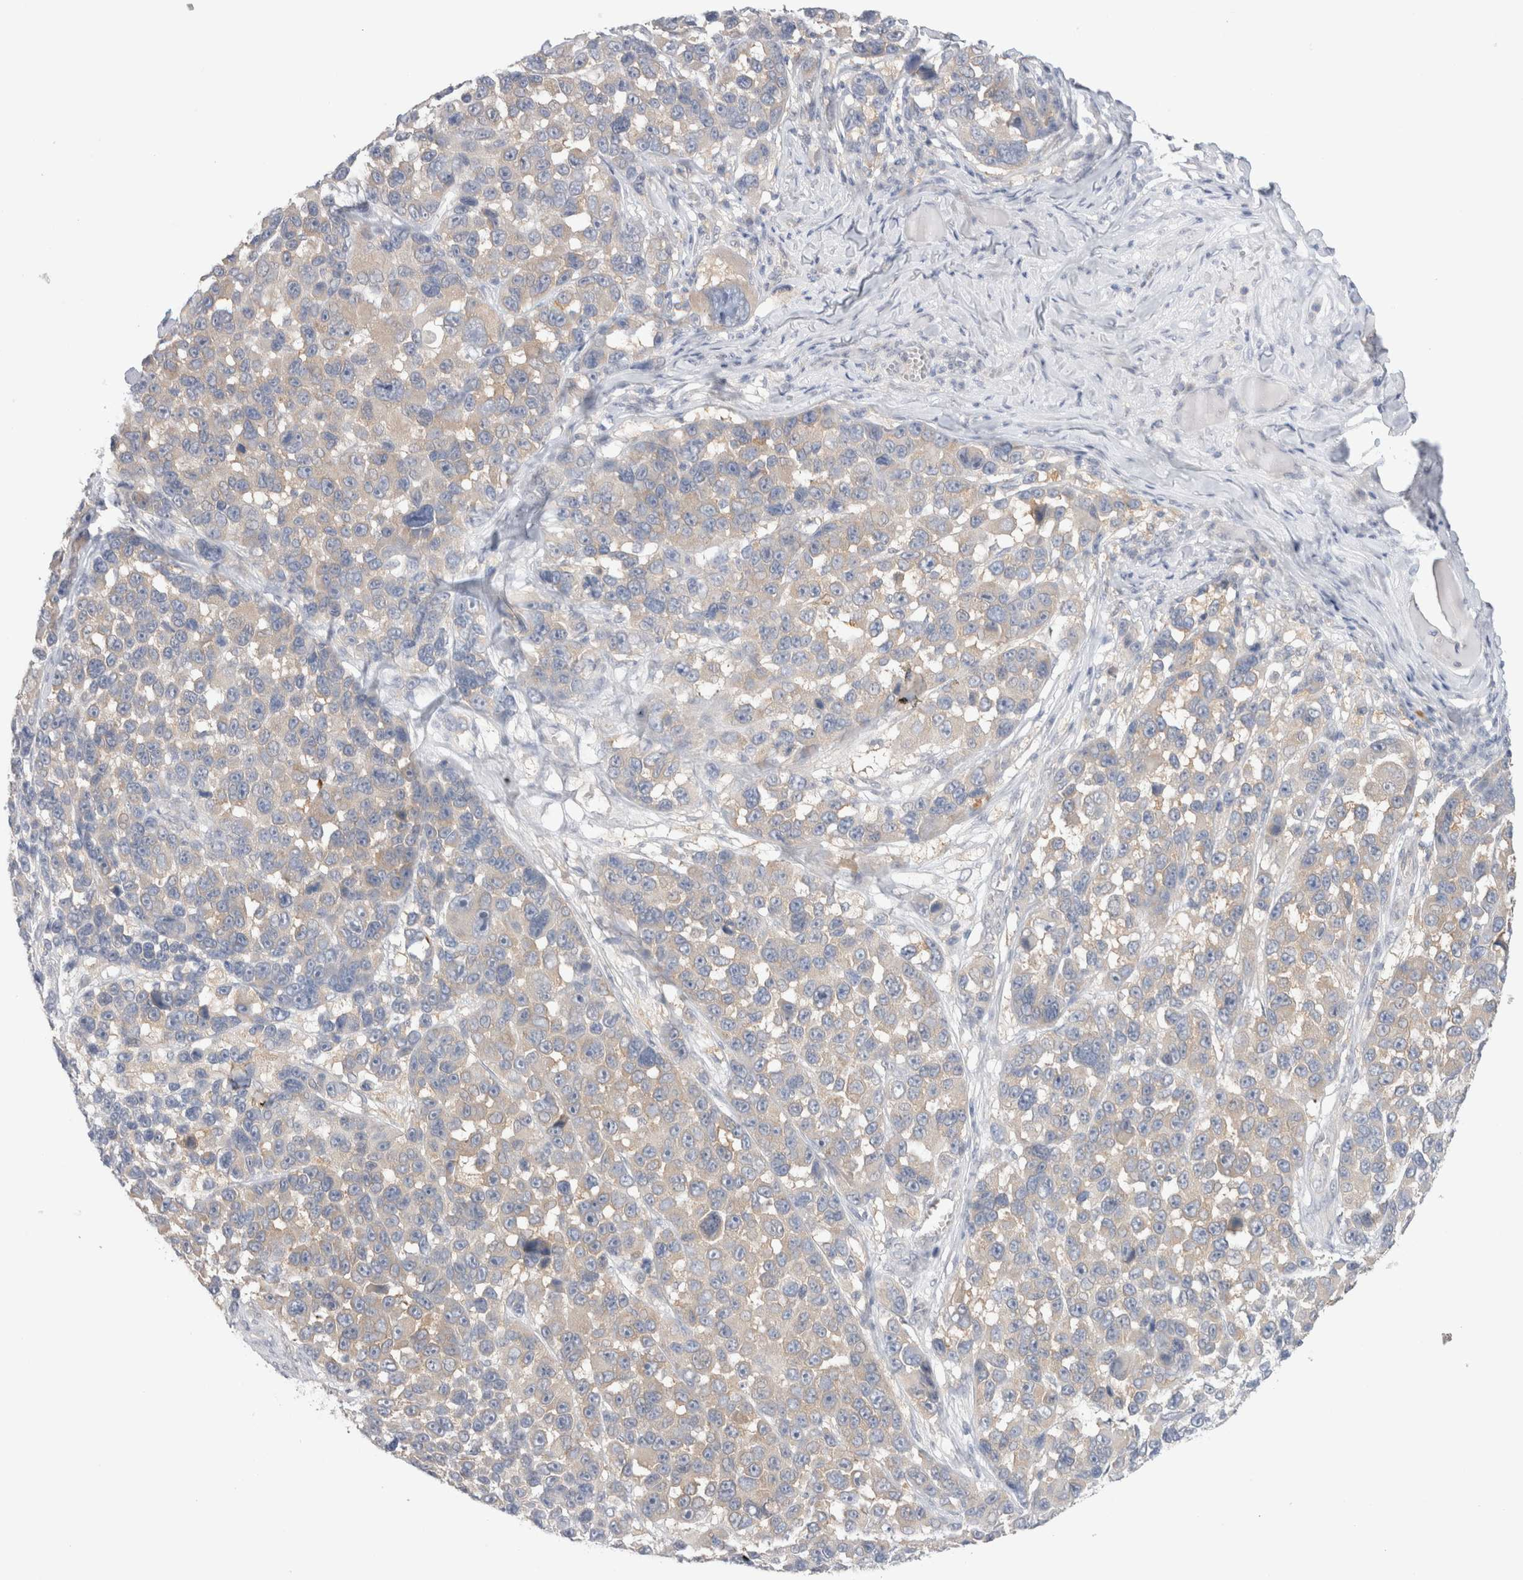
{"staining": {"intensity": "weak", "quantity": "25%-75%", "location": "cytoplasmic/membranous"}, "tissue": "melanoma", "cell_type": "Tumor cells", "image_type": "cancer", "snomed": [{"axis": "morphology", "description": "Malignant melanoma, NOS"}, {"axis": "topography", "description": "Skin"}], "caption": "Melanoma stained with immunohistochemistry reveals weak cytoplasmic/membranous staining in approximately 25%-75% of tumor cells.", "gene": "NDOR1", "patient": {"sex": "male", "age": 53}}